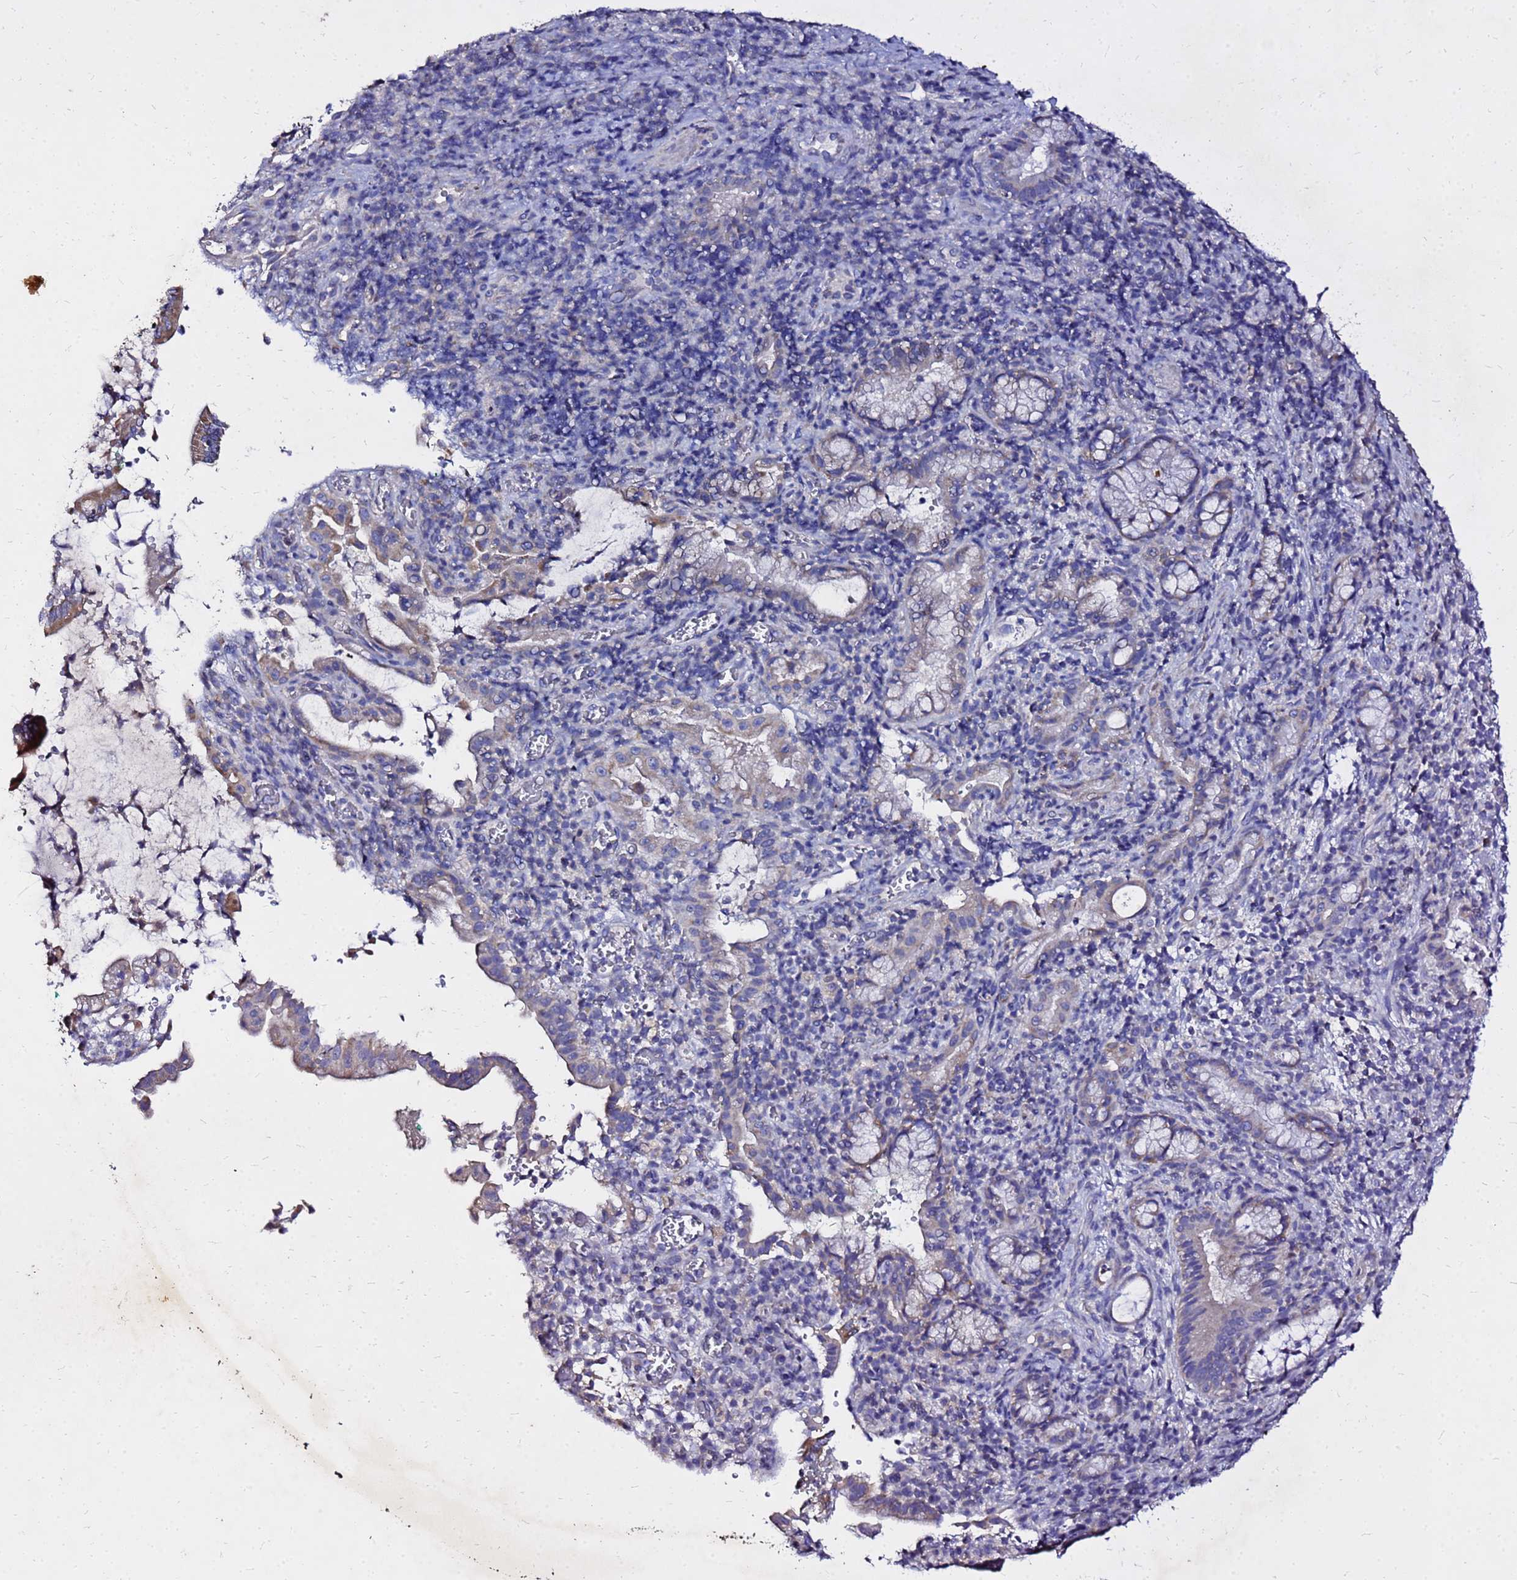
{"staining": {"intensity": "weak", "quantity": "<25%", "location": "cytoplasmic/membranous"}, "tissue": "pancreatic cancer", "cell_type": "Tumor cells", "image_type": "cancer", "snomed": [{"axis": "morphology", "description": "Normal tissue, NOS"}, {"axis": "morphology", "description": "Adenocarcinoma, NOS"}, {"axis": "topography", "description": "Pancreas"}], "caption": "Pancreatic cancer stained for a protein using immunohistochemistry (IHC) reveals no staining tumor cells.", "gene": "COX14", "patient": {"sex": "female", "age": 55}}